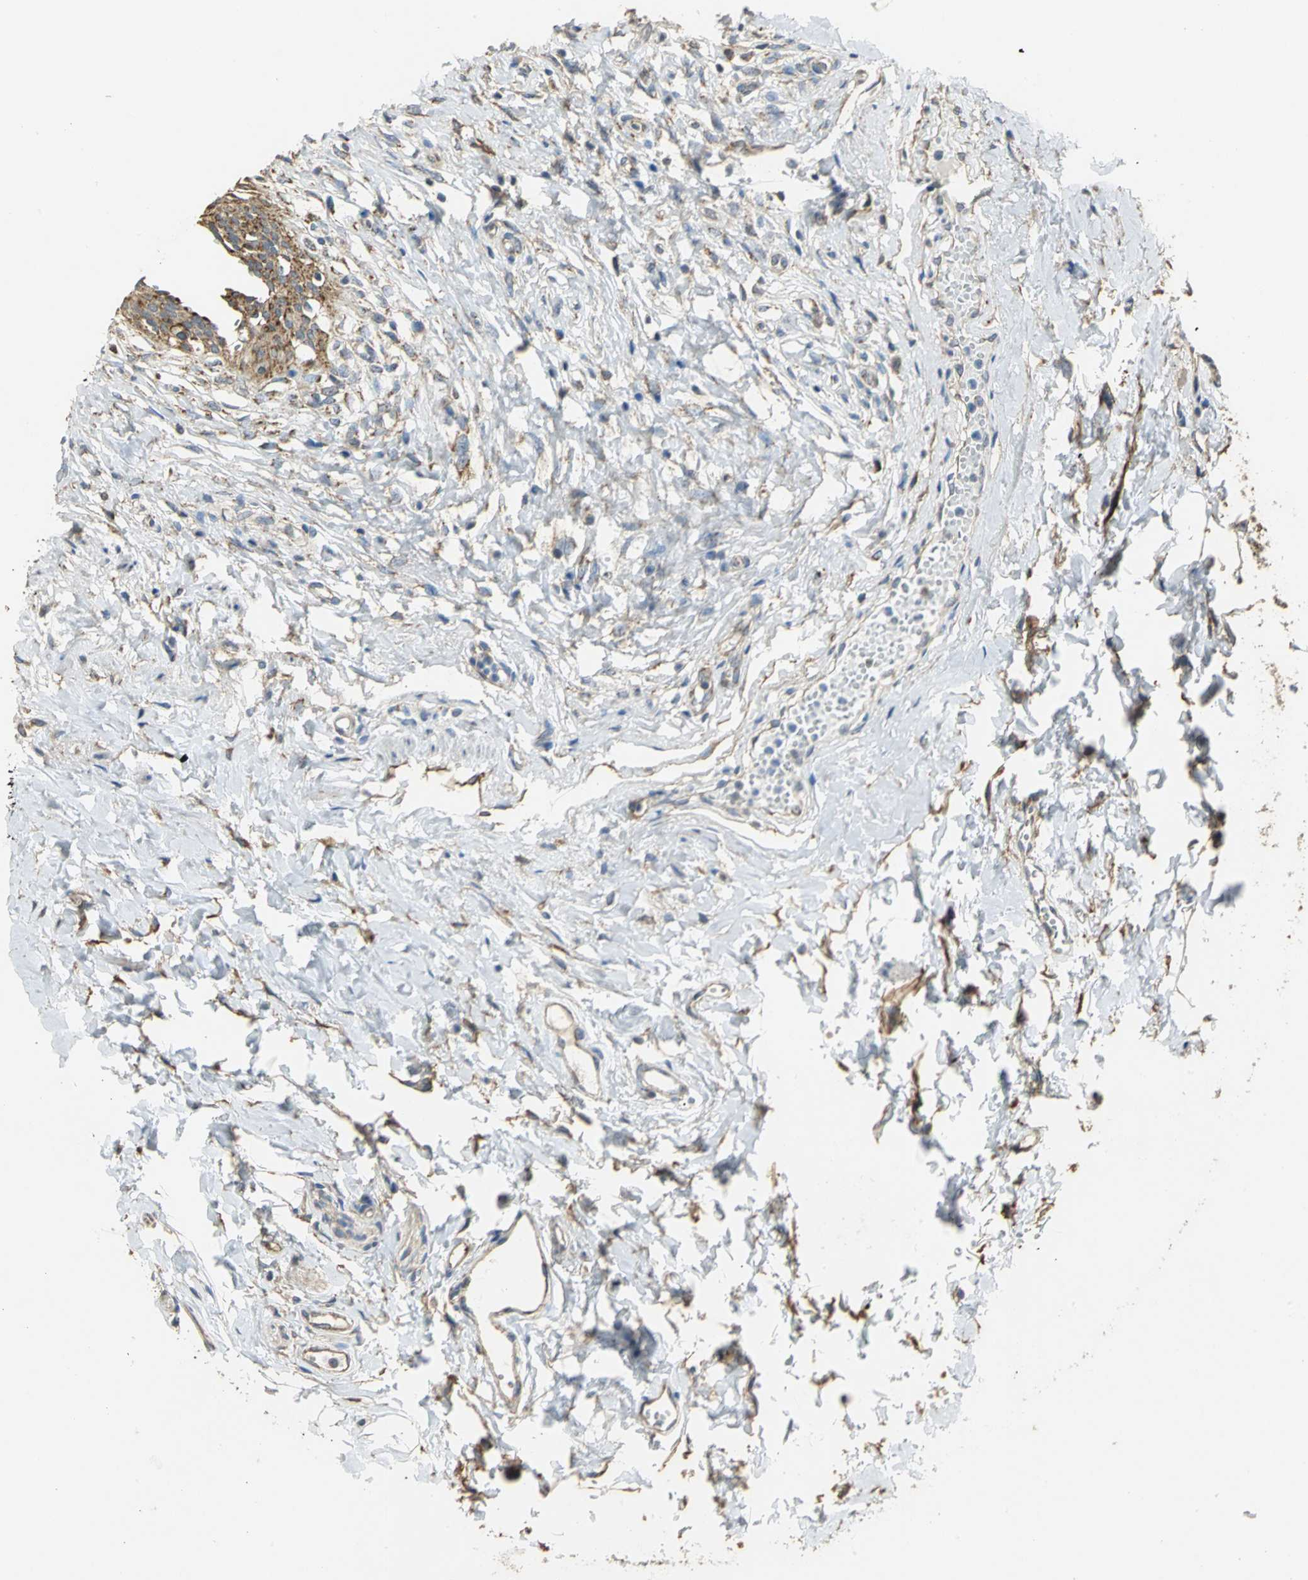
{"staining": {"intensity": "strong", "quantity": ">75%", "location": "cytoplasmic/membranous"}, "tissue": "urinary bladder", "cell_type": "Urothelial cells", "image_type": "normal", "snomed": [{"axis": "morphology", "description": "Normal tissue, NOS"}, {"axis": "topography", "description": "Urinary bladder"}], "caption": "Urothelial cells display high levels of strong cytoplasmic/membranous staining in approximately >75% of cells in normal human urinary bladder. (DAB (3,3'-diaminobenzidine) = brown stain, brightfield microscopy at high magnification).", "gene": "NDUFB5", "patient": {"sex": "female", "age": 80}}